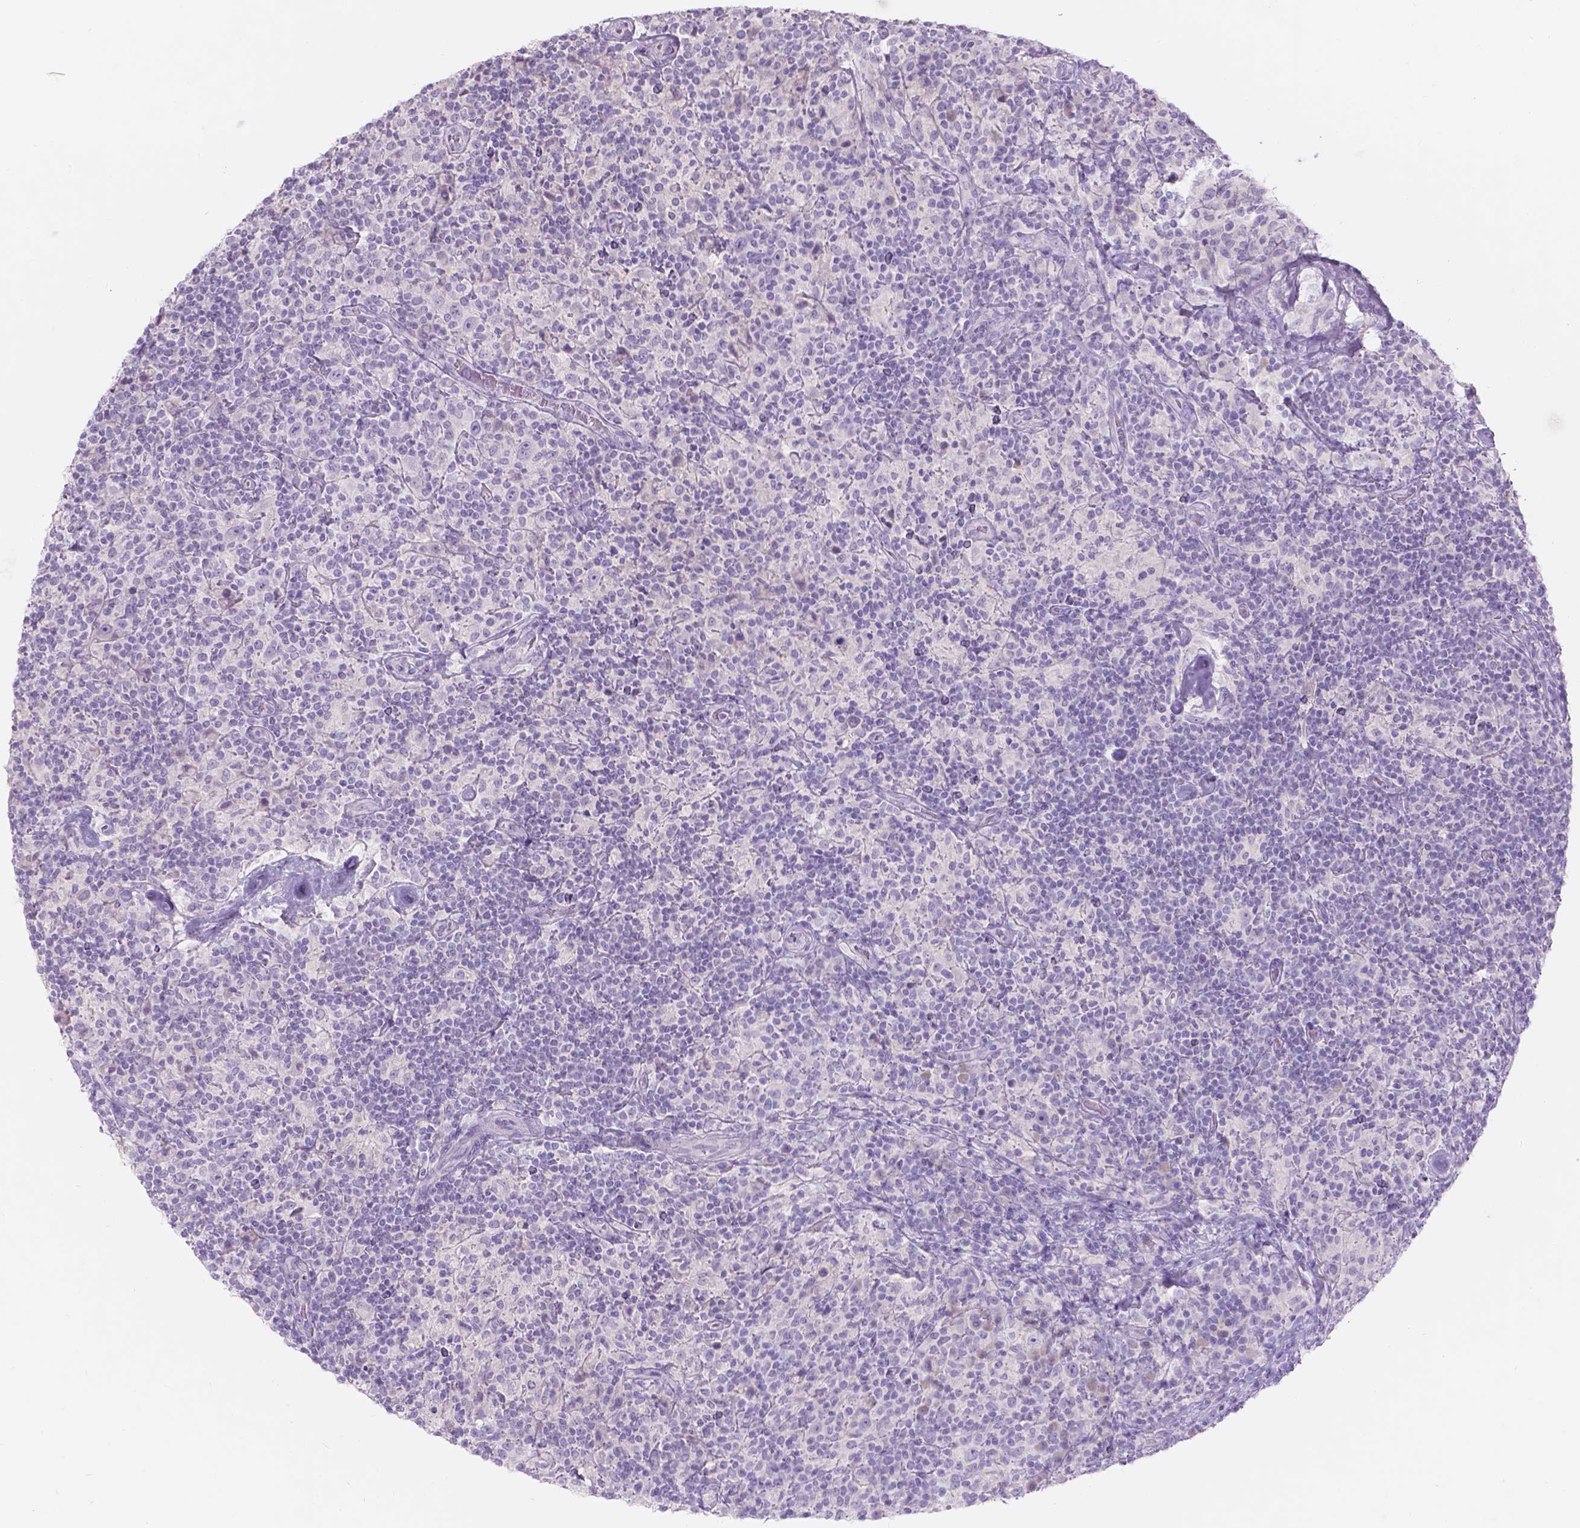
{"staining": {"intensity": "negative", "quantity": "none", "location": "none"}, "tissue": "lymphoma", "cell_type": "Tumor cells", "image_type": "cancer", "snomed": [{"axis": "morphology", "description": "Hodgkin's disease, NOS"}, {"axis": "topography", "description": "Lymph node"}], "caption": "Immunohistochemistry (IHC) of lymphoma shows no positivity in tumor cells.", "gene": "GAL3ST2", "patient": {"sex": "male", "age": 70}}